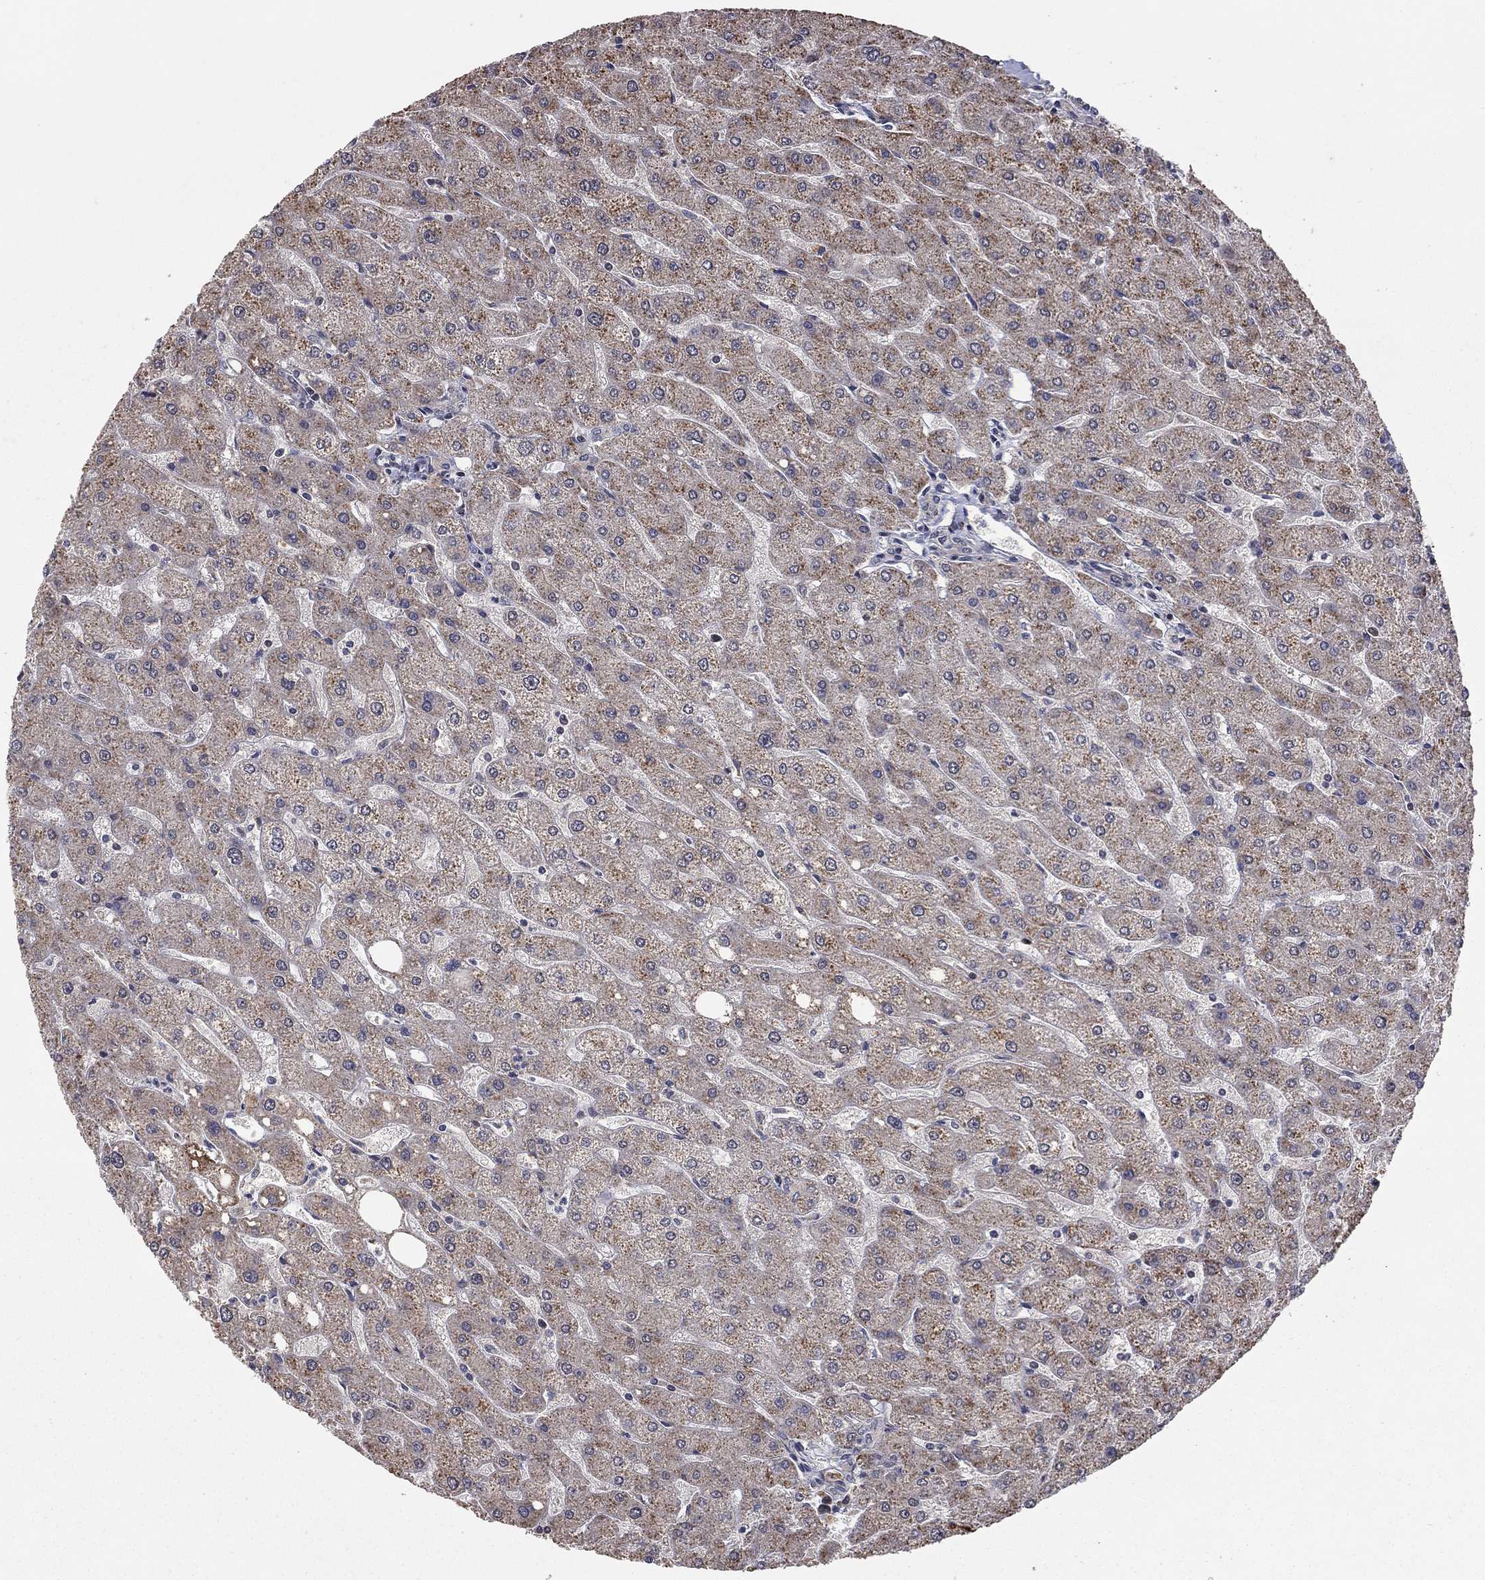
{"staining": {"intensity": "negative", "quantity": "none", "location": "none"}, "tissue": "liver", "cell_type": "Cholangiocytes", "image_type": "normal", "snomed": [{"axis": "morphology", "description": "Normal tissue, NOS"}, {"axis": "topography", "description": "Liver"}], "caption": "Immunohistochemistry (IHC) histopathology image of unremarkable liver stained for a protein (brown), which shows no positivity in cholangiocytes. The staining is performed using DAB brown chromogen with nuclei counter-stained in using hematoxylin.", "gene": "LPCAT4", "patient": {"sex": "male", "age": 67}}